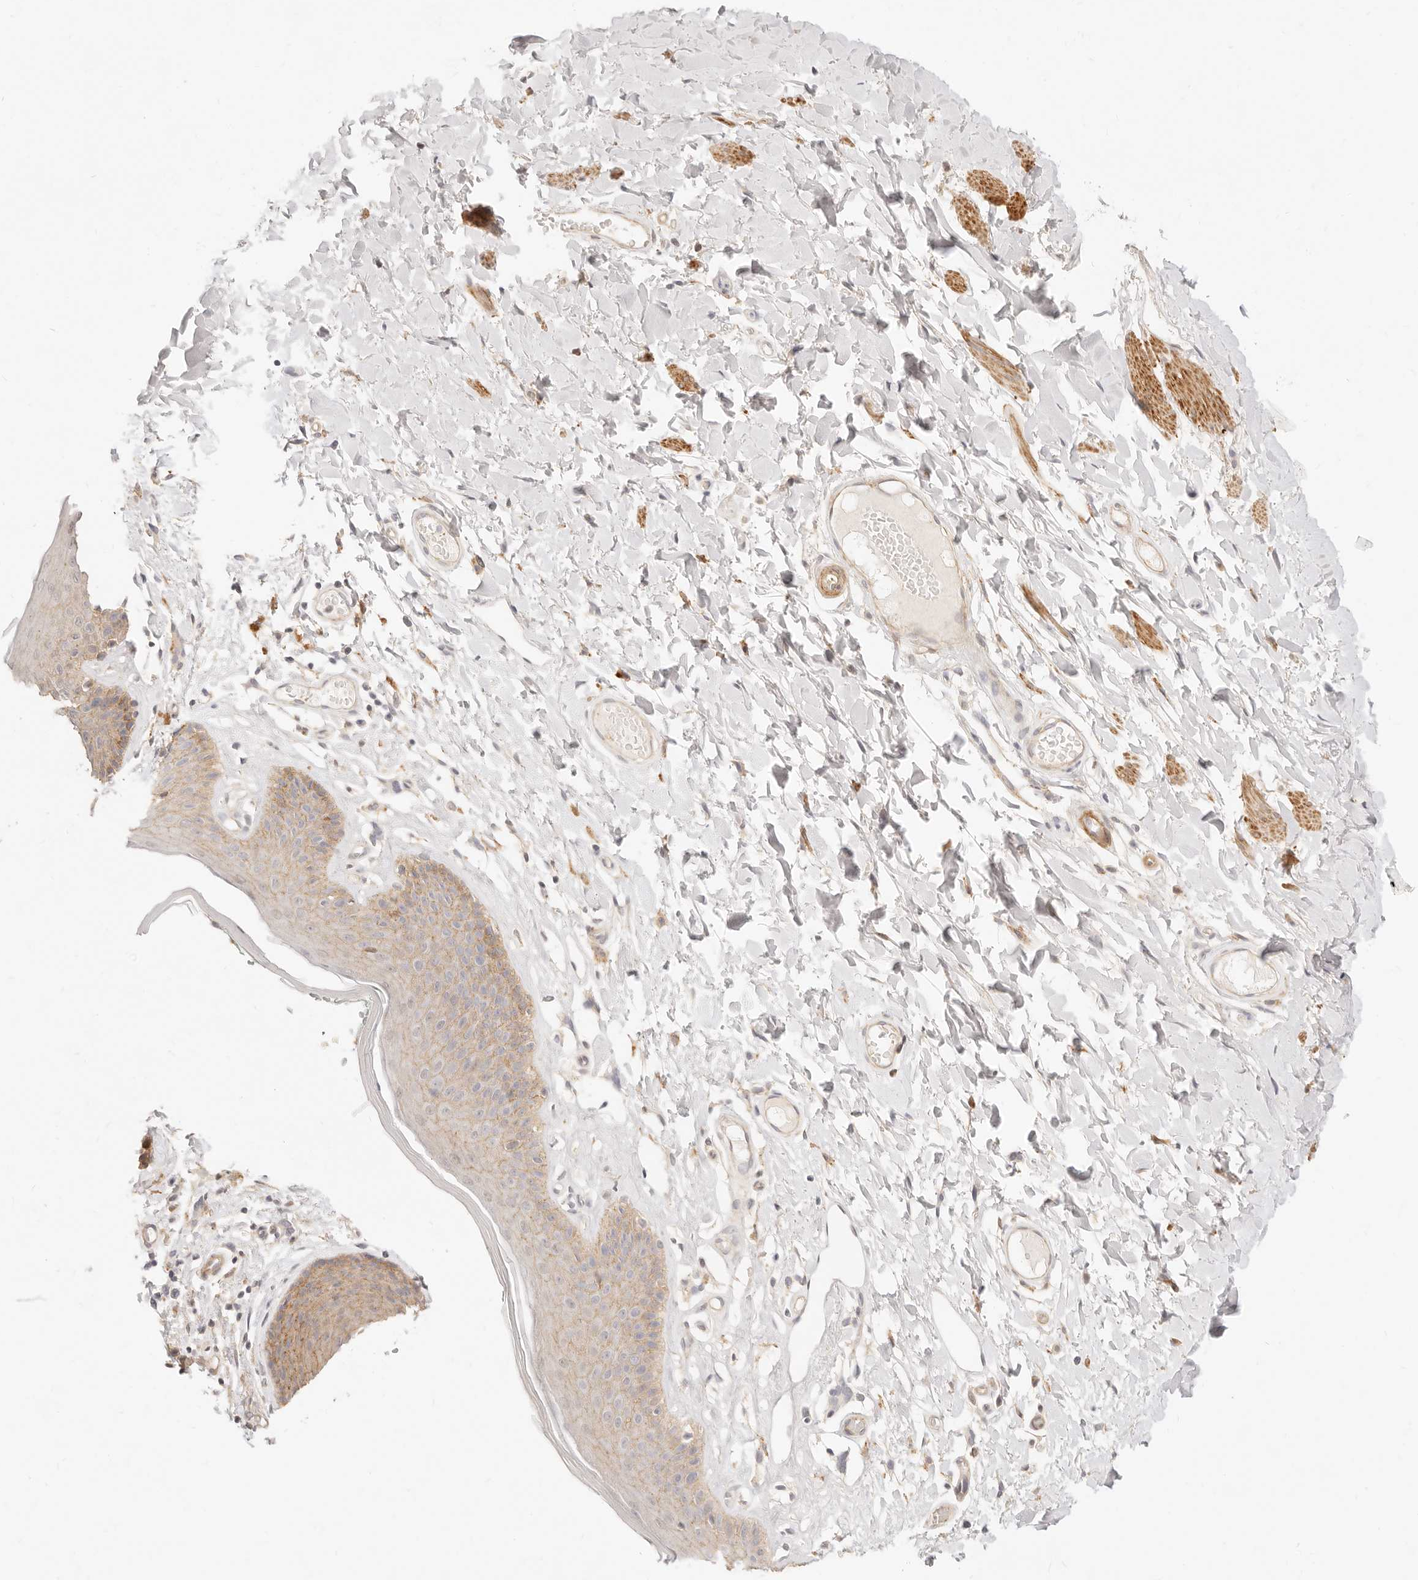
{"staining": {"intensity": "moderate", "quantity": "25%-75%", "location": "cytoplasmic/membranous"}, "tissue": "skin", "cell_type": "Epidermal cells", "image_type": "normal", "snomed": [{"axis": "morphology", "description": "Normal tissue, NOS"}, {"axis": "topography", "description": "Vulva"}], "caption": "Benign skin was stained to show a protein in brown. There is medium levels of moderate cytoplasmic/membranous expression in about 25%-75% of epidermal cells. Using DAB (3,3'-diaminobenzidine) (brown) and hematoxylin (blue) stains, captured at high magnification using brightfield microscopy.", "gene": "UBXN10", "patient": {"sex": "female", "age": 73}}